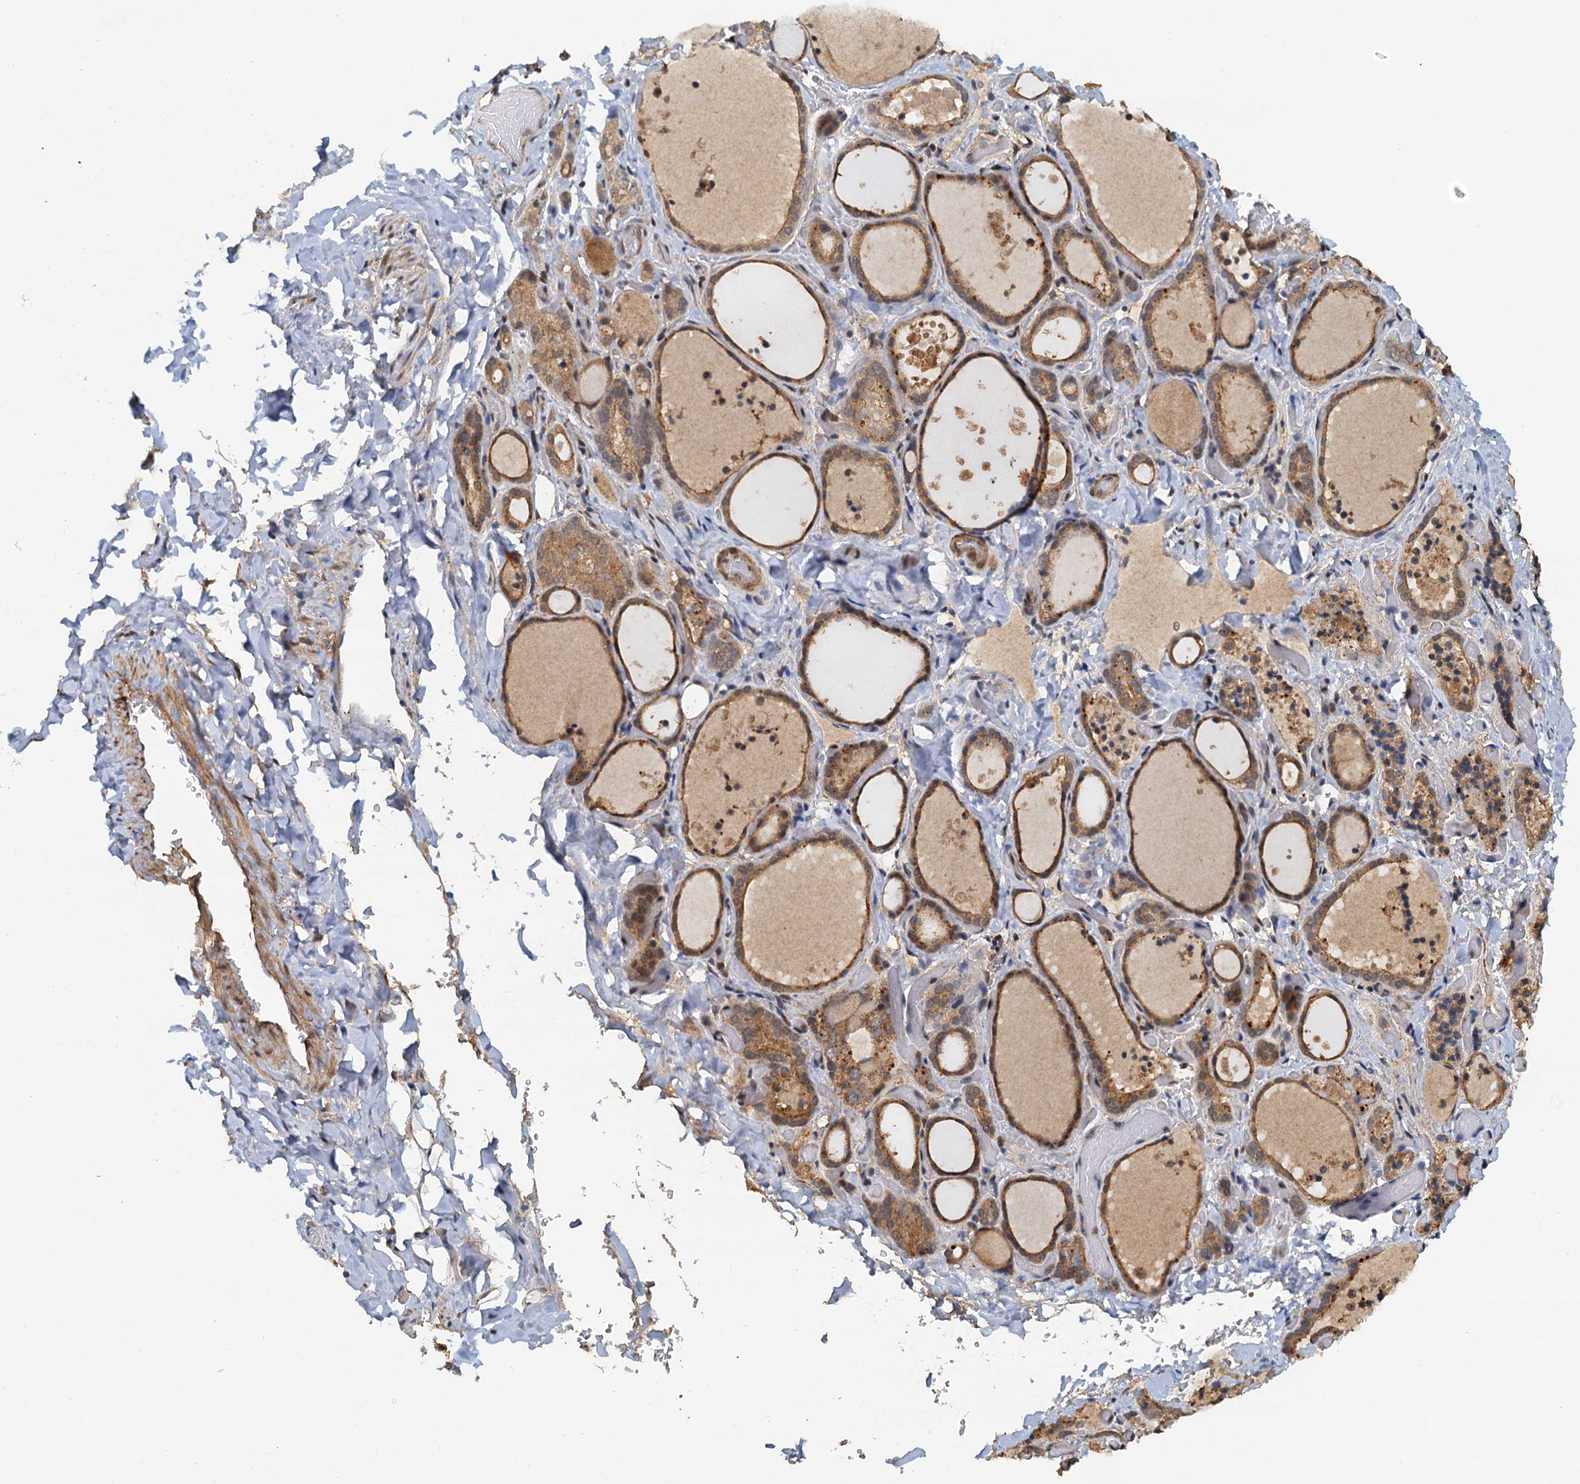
{"staining": {"intensity": "moderate", "quantity": "25%-75%", "location": "cytoplasmic/membranous"}, "tissue": "thyroid gland", "cell_type": "Glandular cells", "image_type": "normal", "snomed": [{"axis": "morphology", "description": "Normal tissue, NOS"}, {"axis": "topography", "description": "Thyroid gland"}], "caption": "Thyroid gland stained with a protein marker demonstrates moderate staining in glandular cells.", "gene": "UBL7", "patient": {"sex": "female", "age": 44}}